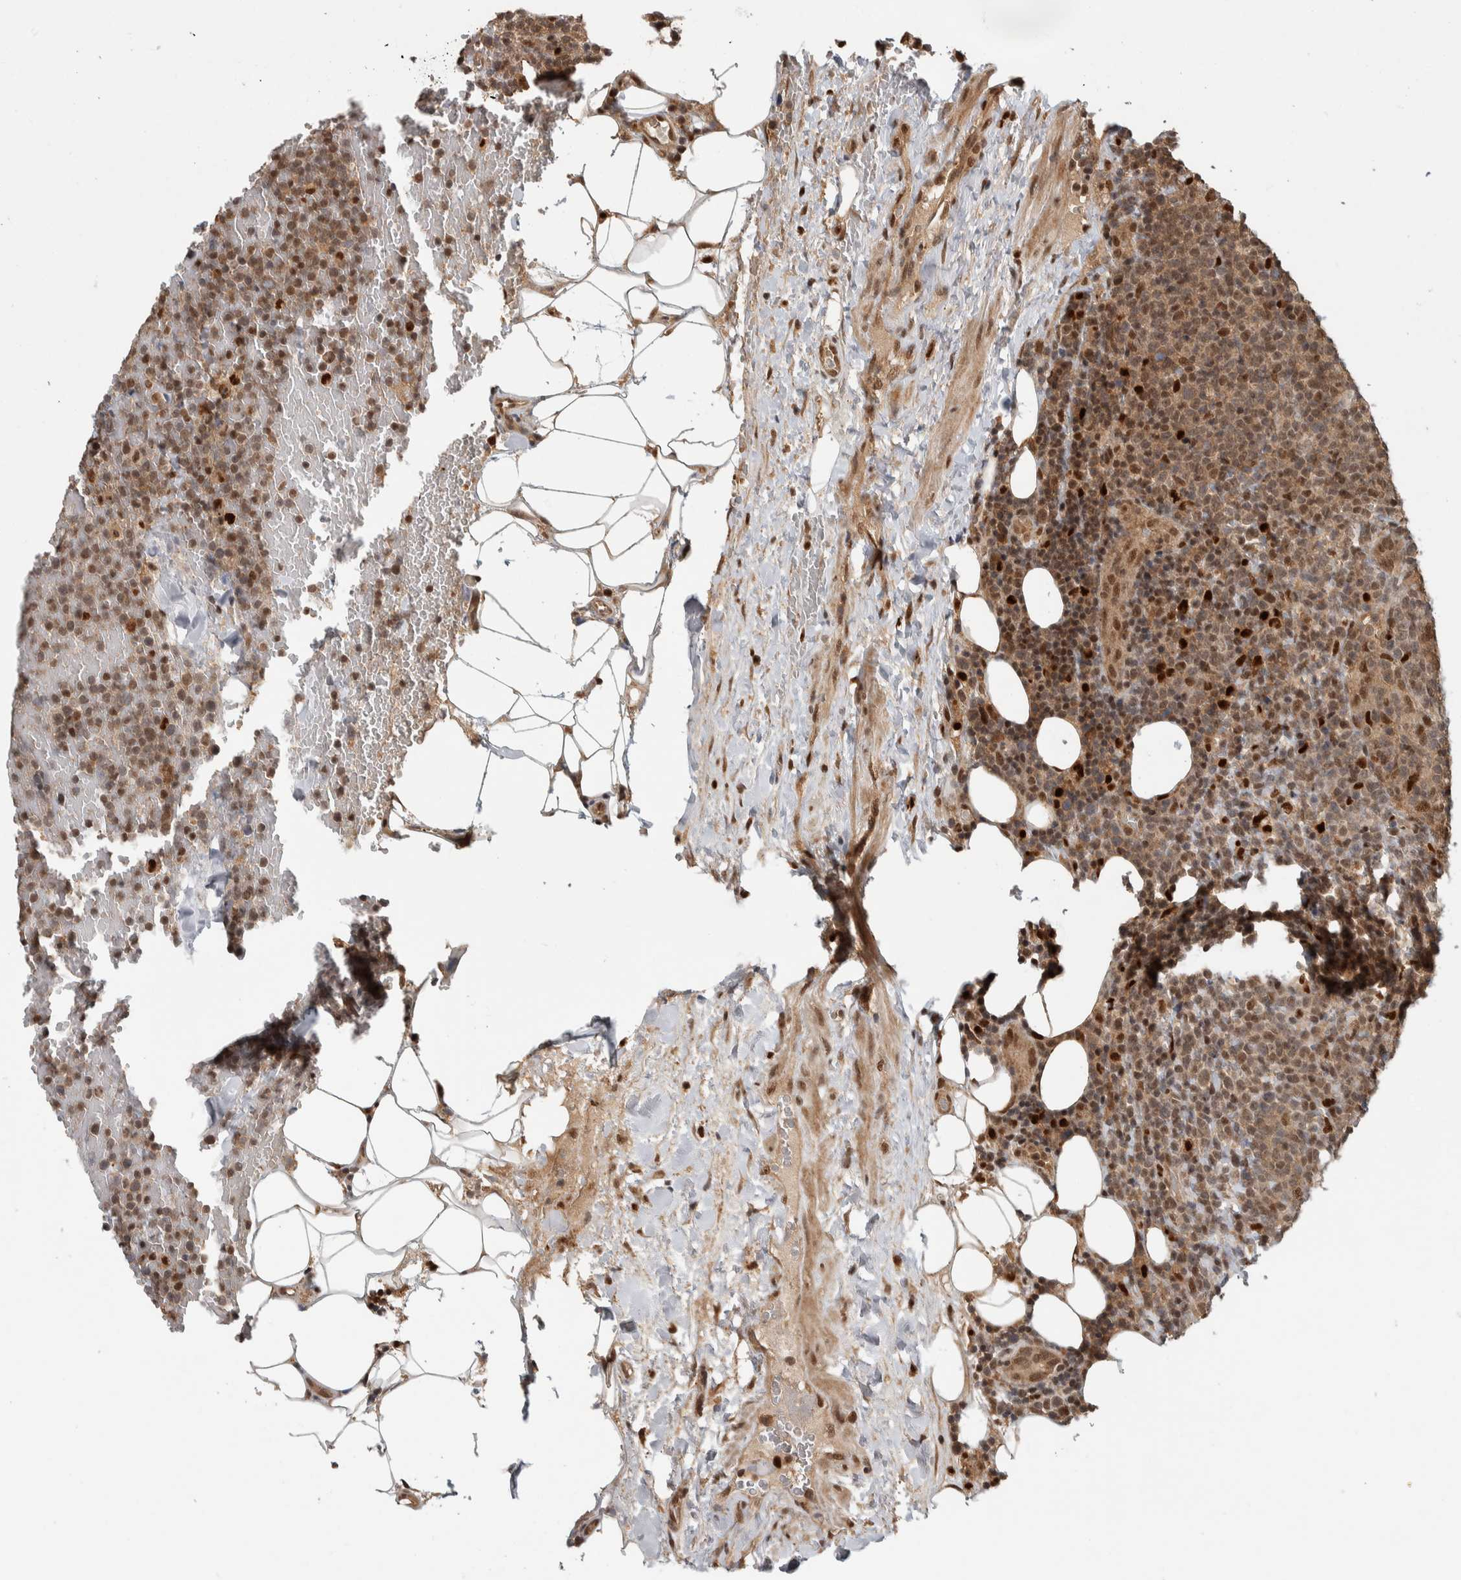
{"staining": {"intensity": "moderate", "quantity": ">75%", "location": "nuclear"}, "tissue": "lymphoma", "cell_type": "Tumor cells", "image_type": "cancer", "snomed": [{"axis": "morphology", "description": "Malignant lymphoma, non-Hodgkin's type, High grade"}, {"axis": "topography", "description": "Lymph node"}], "caption": "Immunohistochemistry (IHC) of human high-grade malignant lymphoma, non-Hodgkin's type shows medium levels of moderate nuclear staining in about >75% of tumor cells.", "gene": "RPS6KA4", "patient": {"sex": "male", "age": 61}}